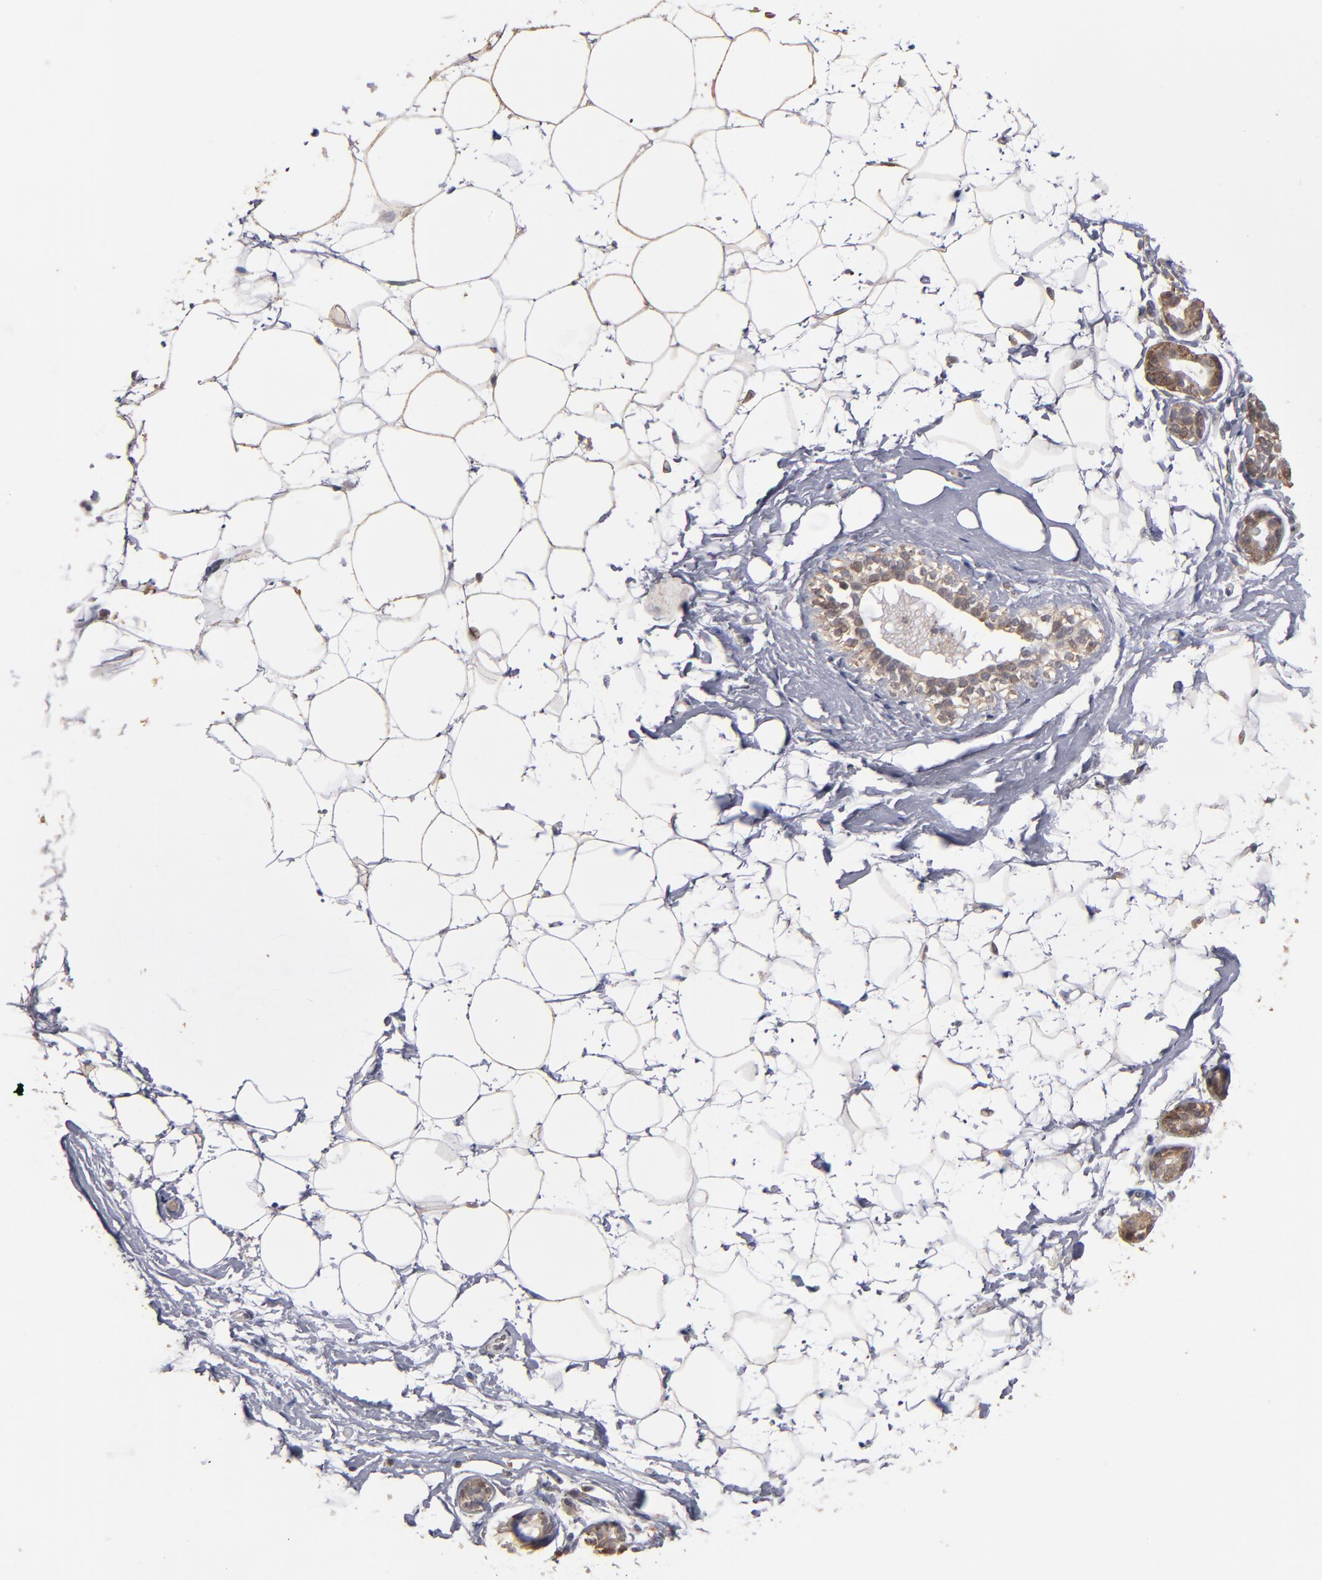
{"staining": {"intensity": "weak", "quantity": "25%-75%", "location": "cytoplasmic/membranous"}, "tissue": "adipose tissue", "cell_type": "Adipocytes", "image_type": "normal", "snomed": [{"axis": "morphology", "description": "Normal tissue, NOS"}, {"axis": "topography", "description": "Breast"}], "caption": "Adipose tissue stained with DAB immunohistochemistry demonstrates low levels of weak cytoplasmic/membranous staining in about 25%-75% of adipocytes.", "gene": "MIPOL1", "patient": {"sex": "female", "age": 22}}